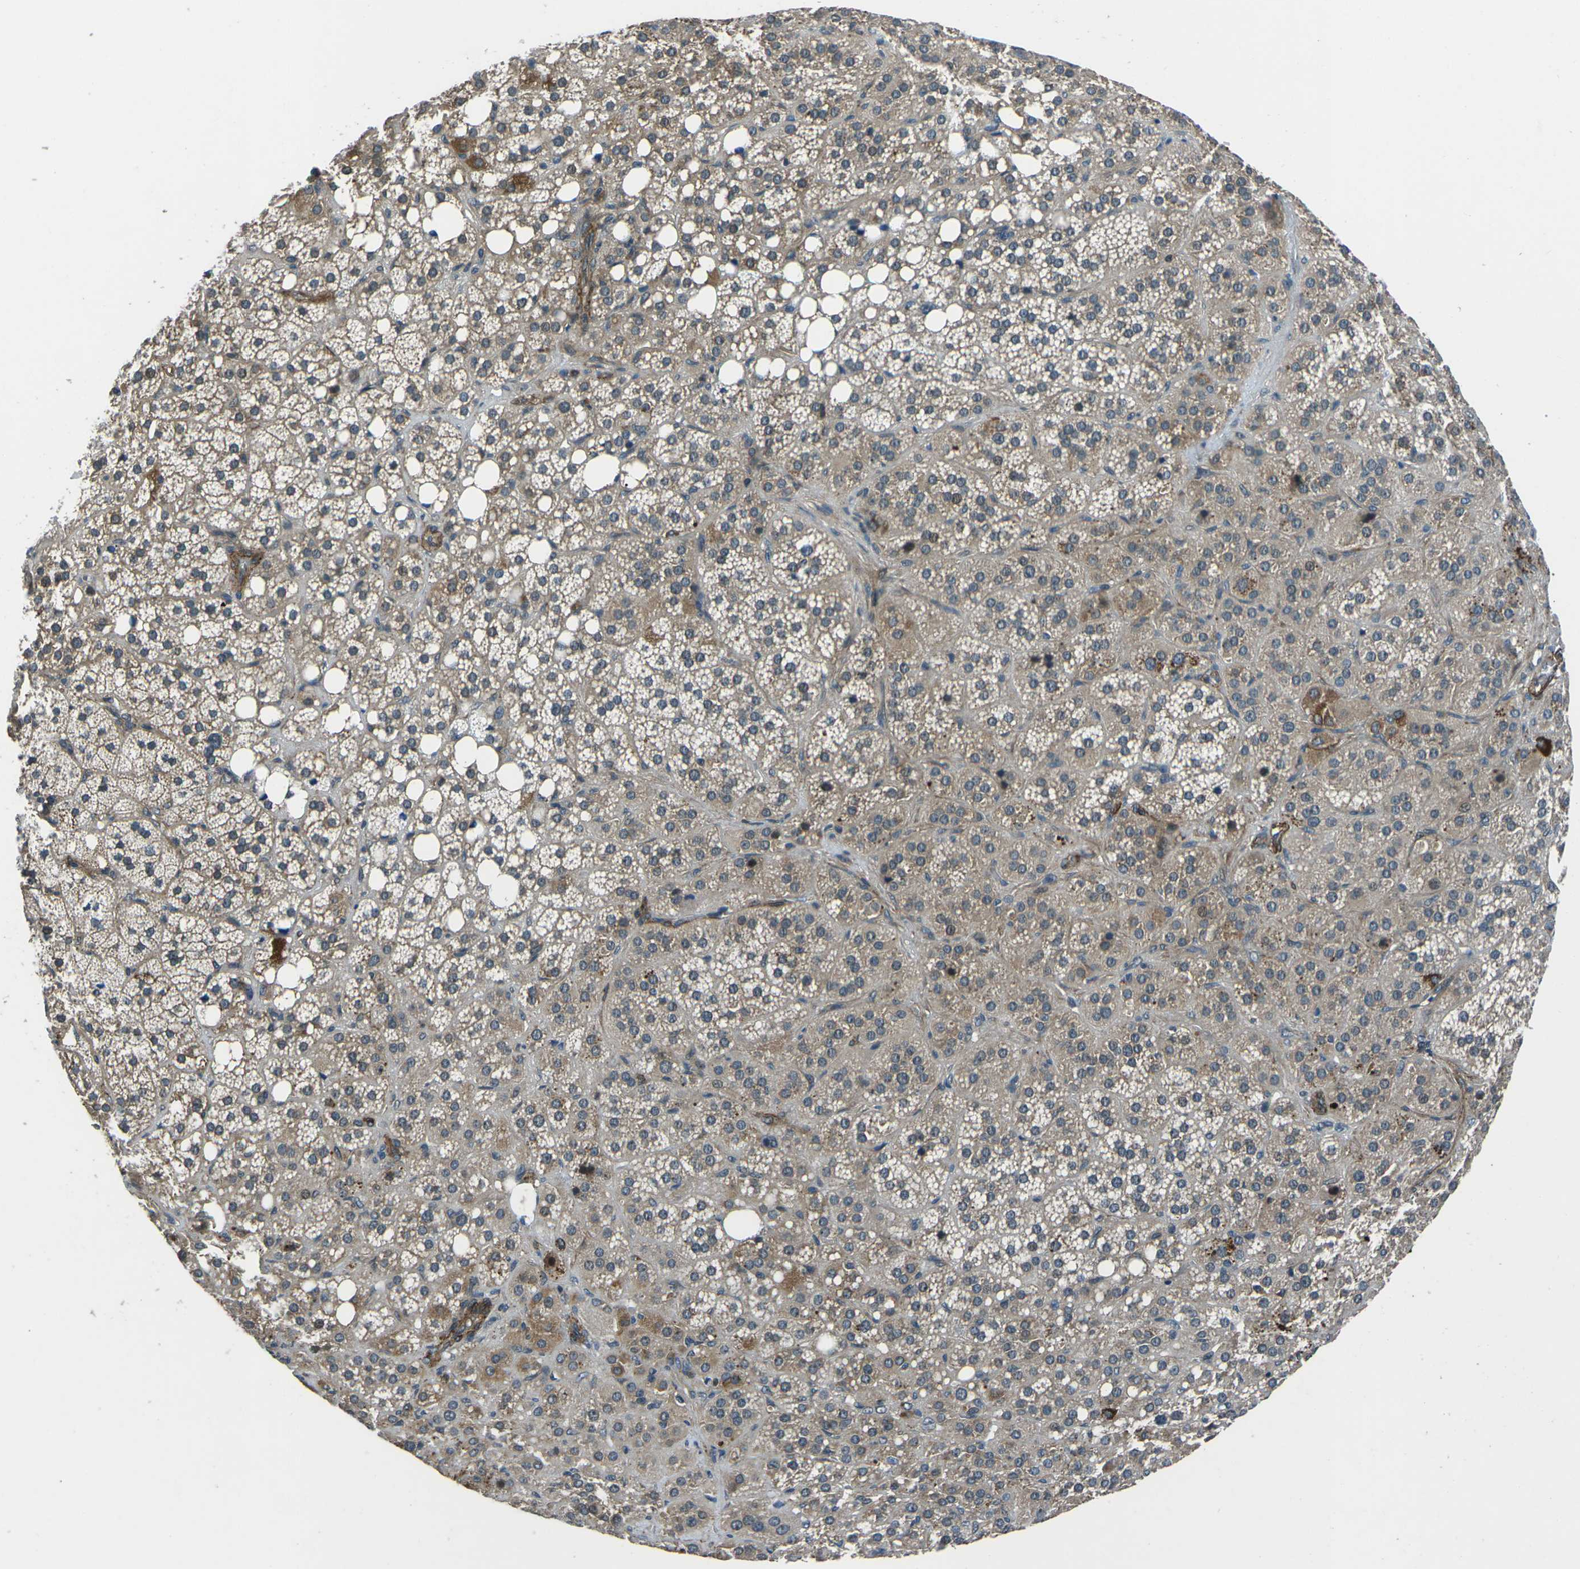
{"staining": {"intensity": "moderate", "quantity": "25%-75%", "location": "cytoplasmic/membranous"}, "tissue": "adrenal gland", "cell_type": "Glandular cells", "image_type": "normal", "snomed": [{"axis": "morphology", "description": "Normal tissue, NOS"}, {"axis": "topography", "description": "Adrenal gland"}], "caption": "IHC (DAB) staining of unremarkable adrenal gland exhibits moderate cytoplasmic/membranous protein expression in approximately 25%-75% of glandular cells. (DAB IHC with brightfield microscopy, high magnification).", "gene": "AFAP1", "patient": {"sex": "female", "age": 59}}